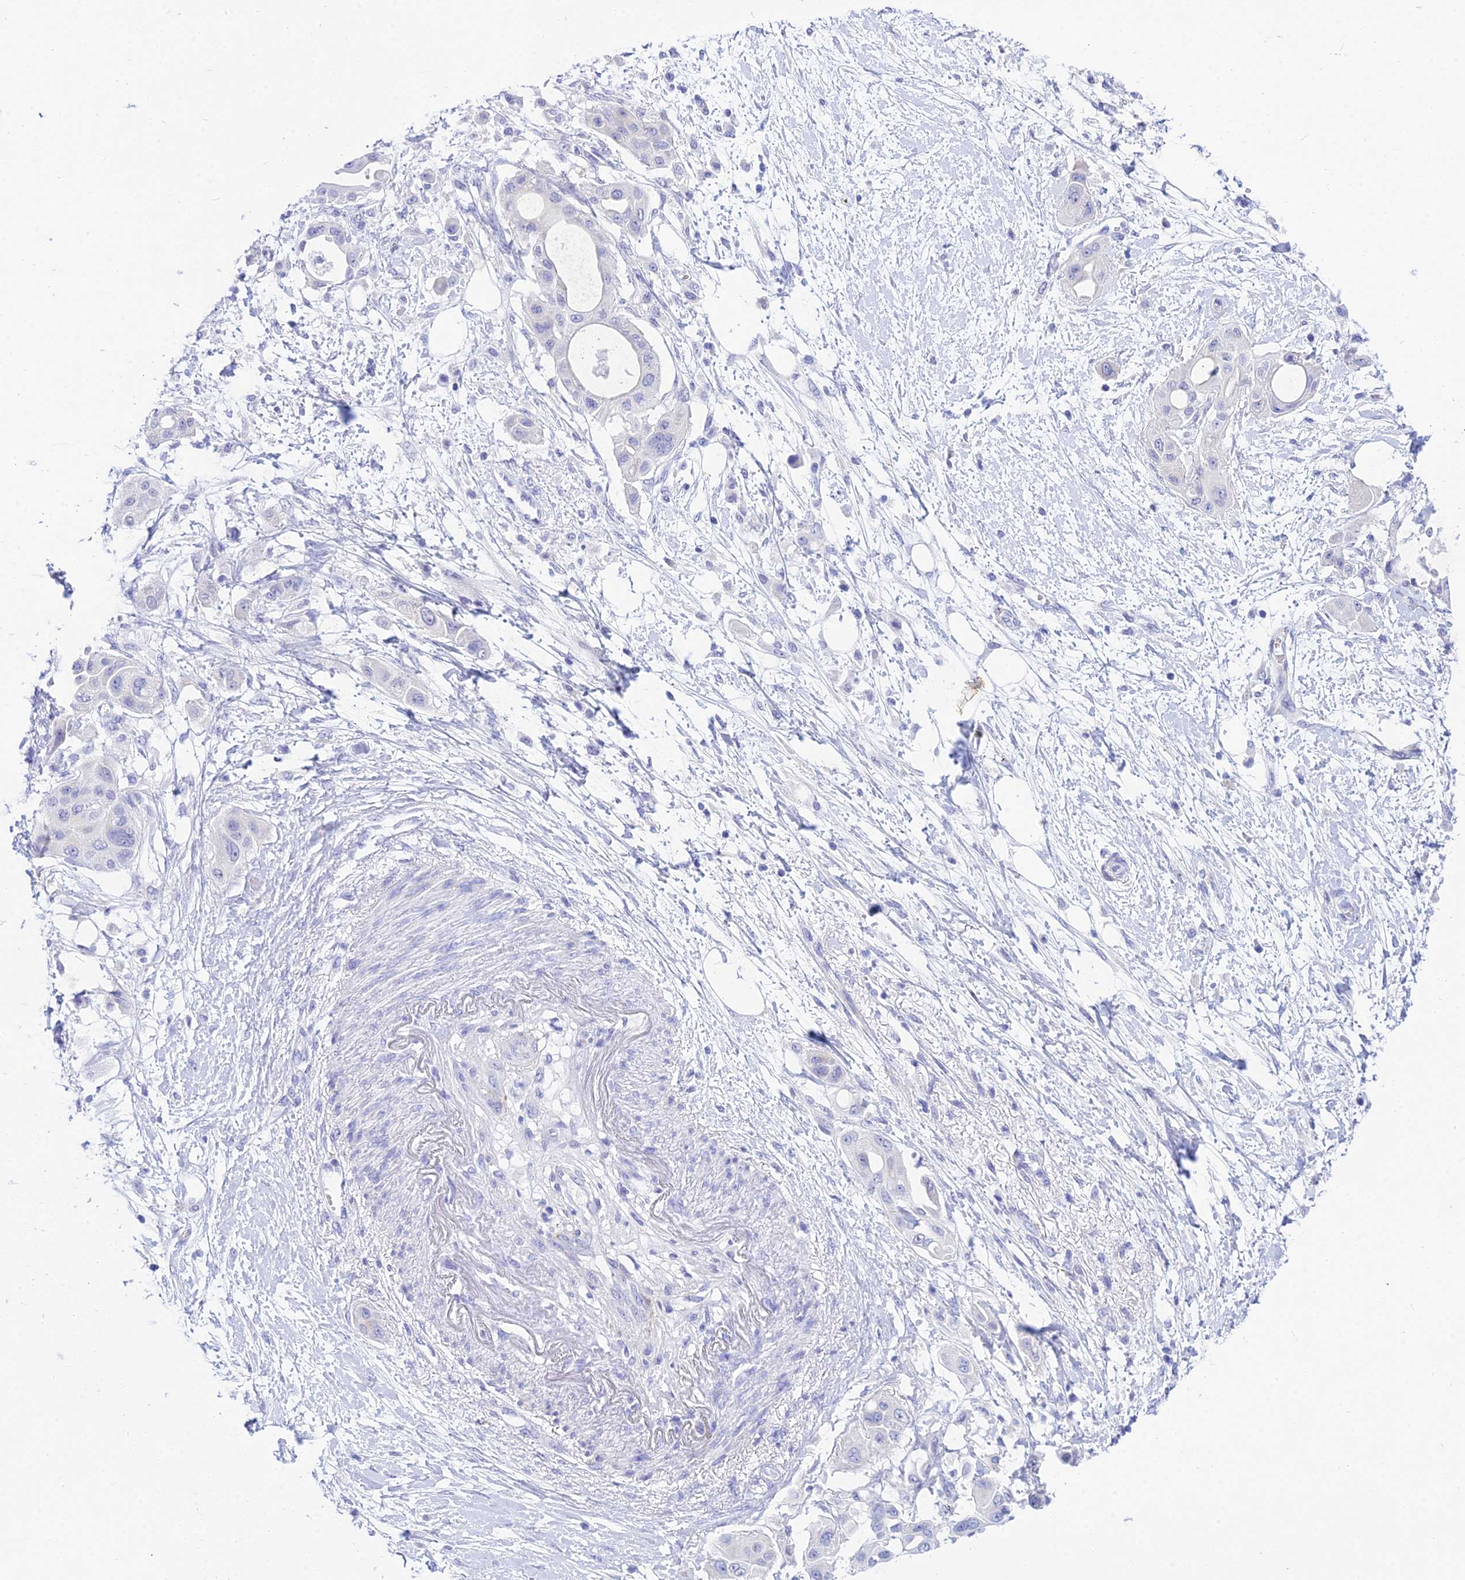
{"staining": {"intensity": "negative", "quantity": "none", "location": "none"}, "tissue": "pancreatic cancer", "cell_type": "Tumor cells", "image_type": "cancer", "snomed": [{"axis": "morphology", "description": "Adenocarcinoma, NOS"}, {"axis": "topography", "description": "Pancreas"}], "caption": "Immunohistochemistry histopathology image of adenocarcinoma (pancreatic) stained for a protein (brown), which reveals no expression in tumor cells.", "gene": "DEFB107A", "patient": {"sex": "male", "age": 68}}